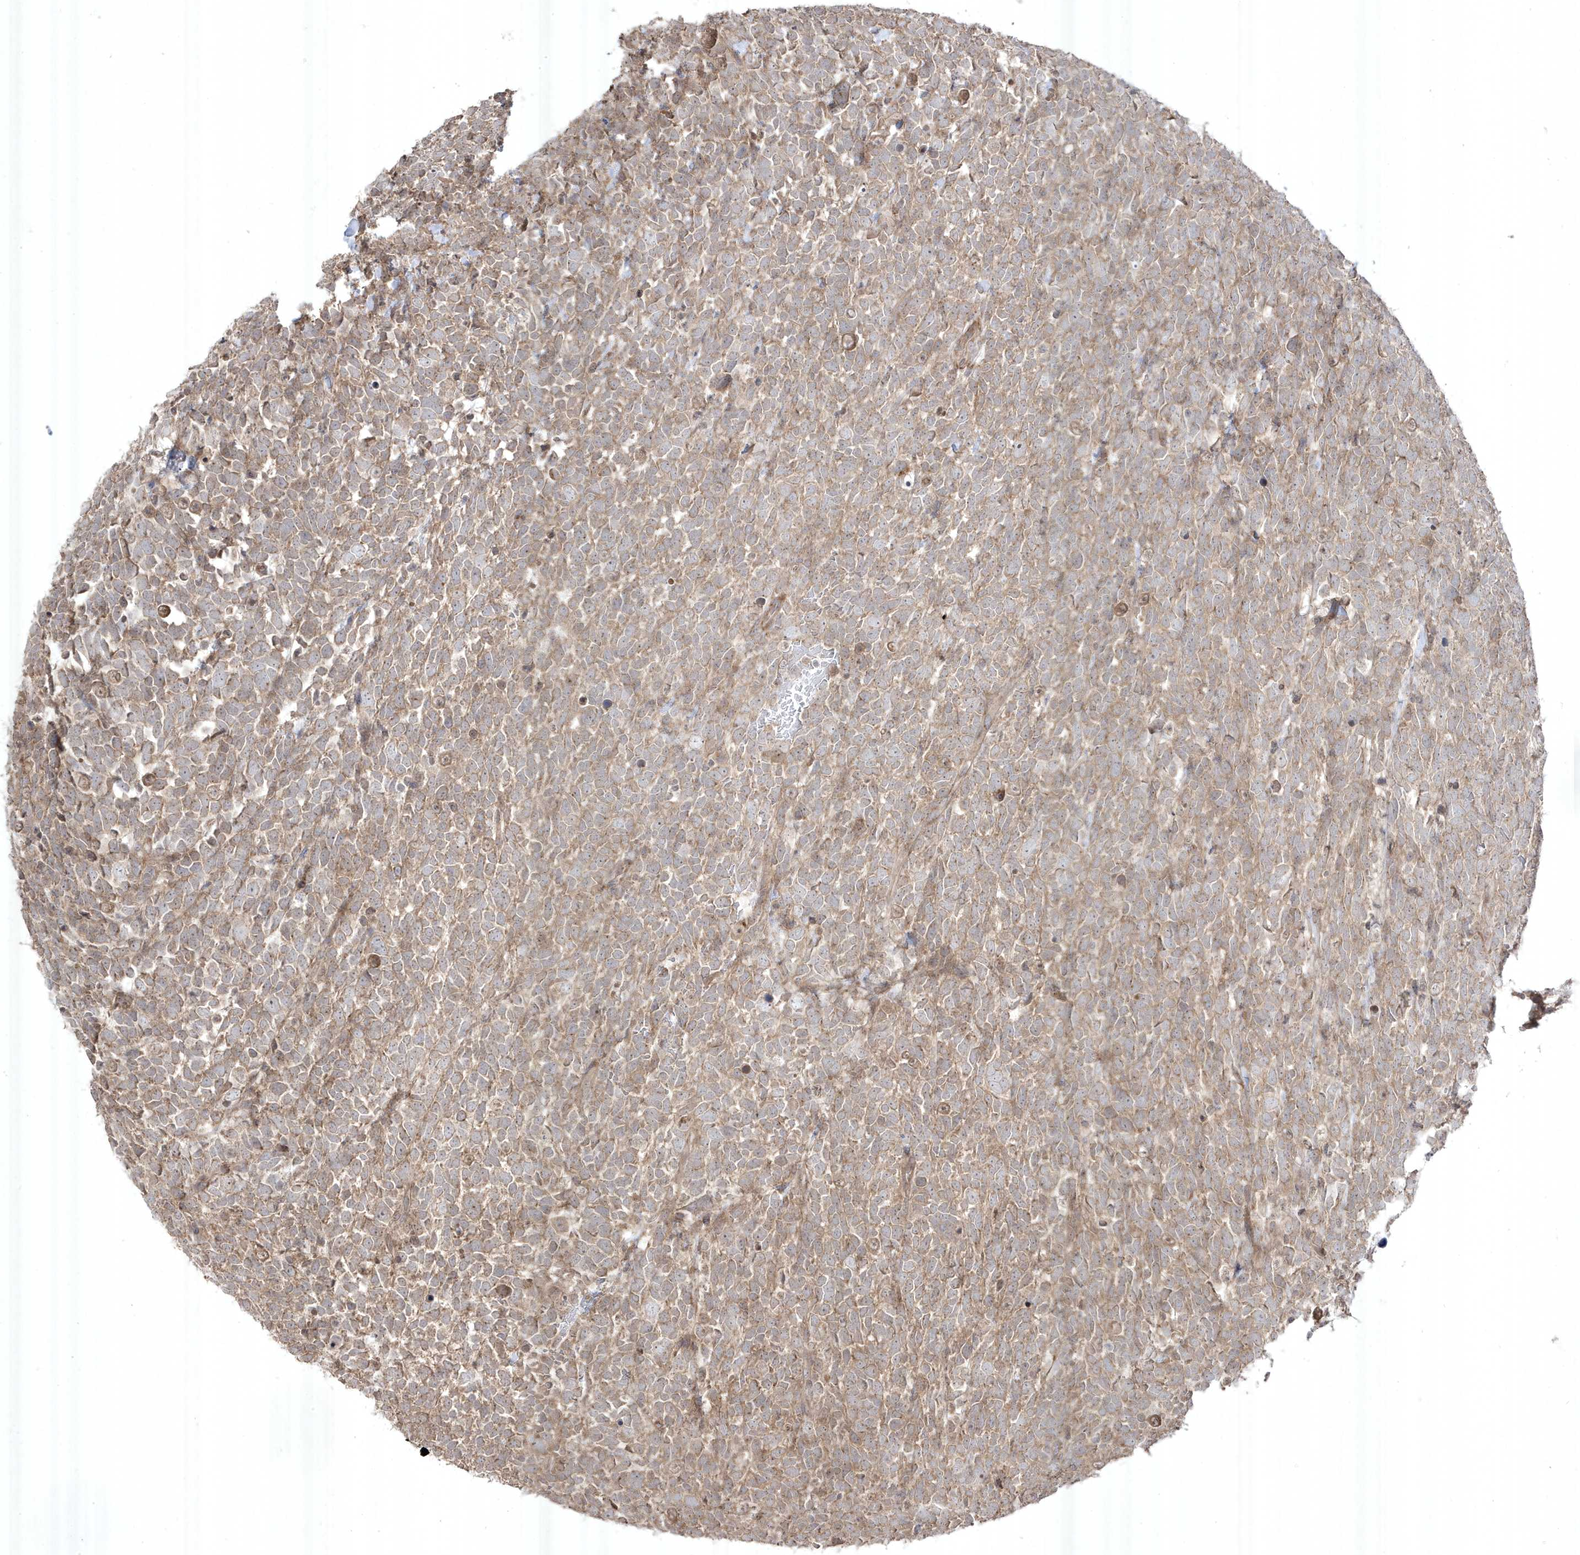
{"staining": {"intensity": "weak", "quantity": "25%-75%", "location": "cytoplasmic/membranous"}, "tissue": "urothelial cancer", "cell_type": "Tumor cells", "image_type": "cancer", "snomed": [{"axis": "morphology", "description": "Urothelial carcinoma, High grade"}, {"axis": "topography", "description": "Urinary bladder"}], "caption": "A low amount of weak cytoplasmic/membranous positivity is appreciated in approximately 25%-75% of tumor cells in high-grade urothelial carcinoma tissue.", "gene": "CETN3", "patient": {"sex": "female", "age": 82}}